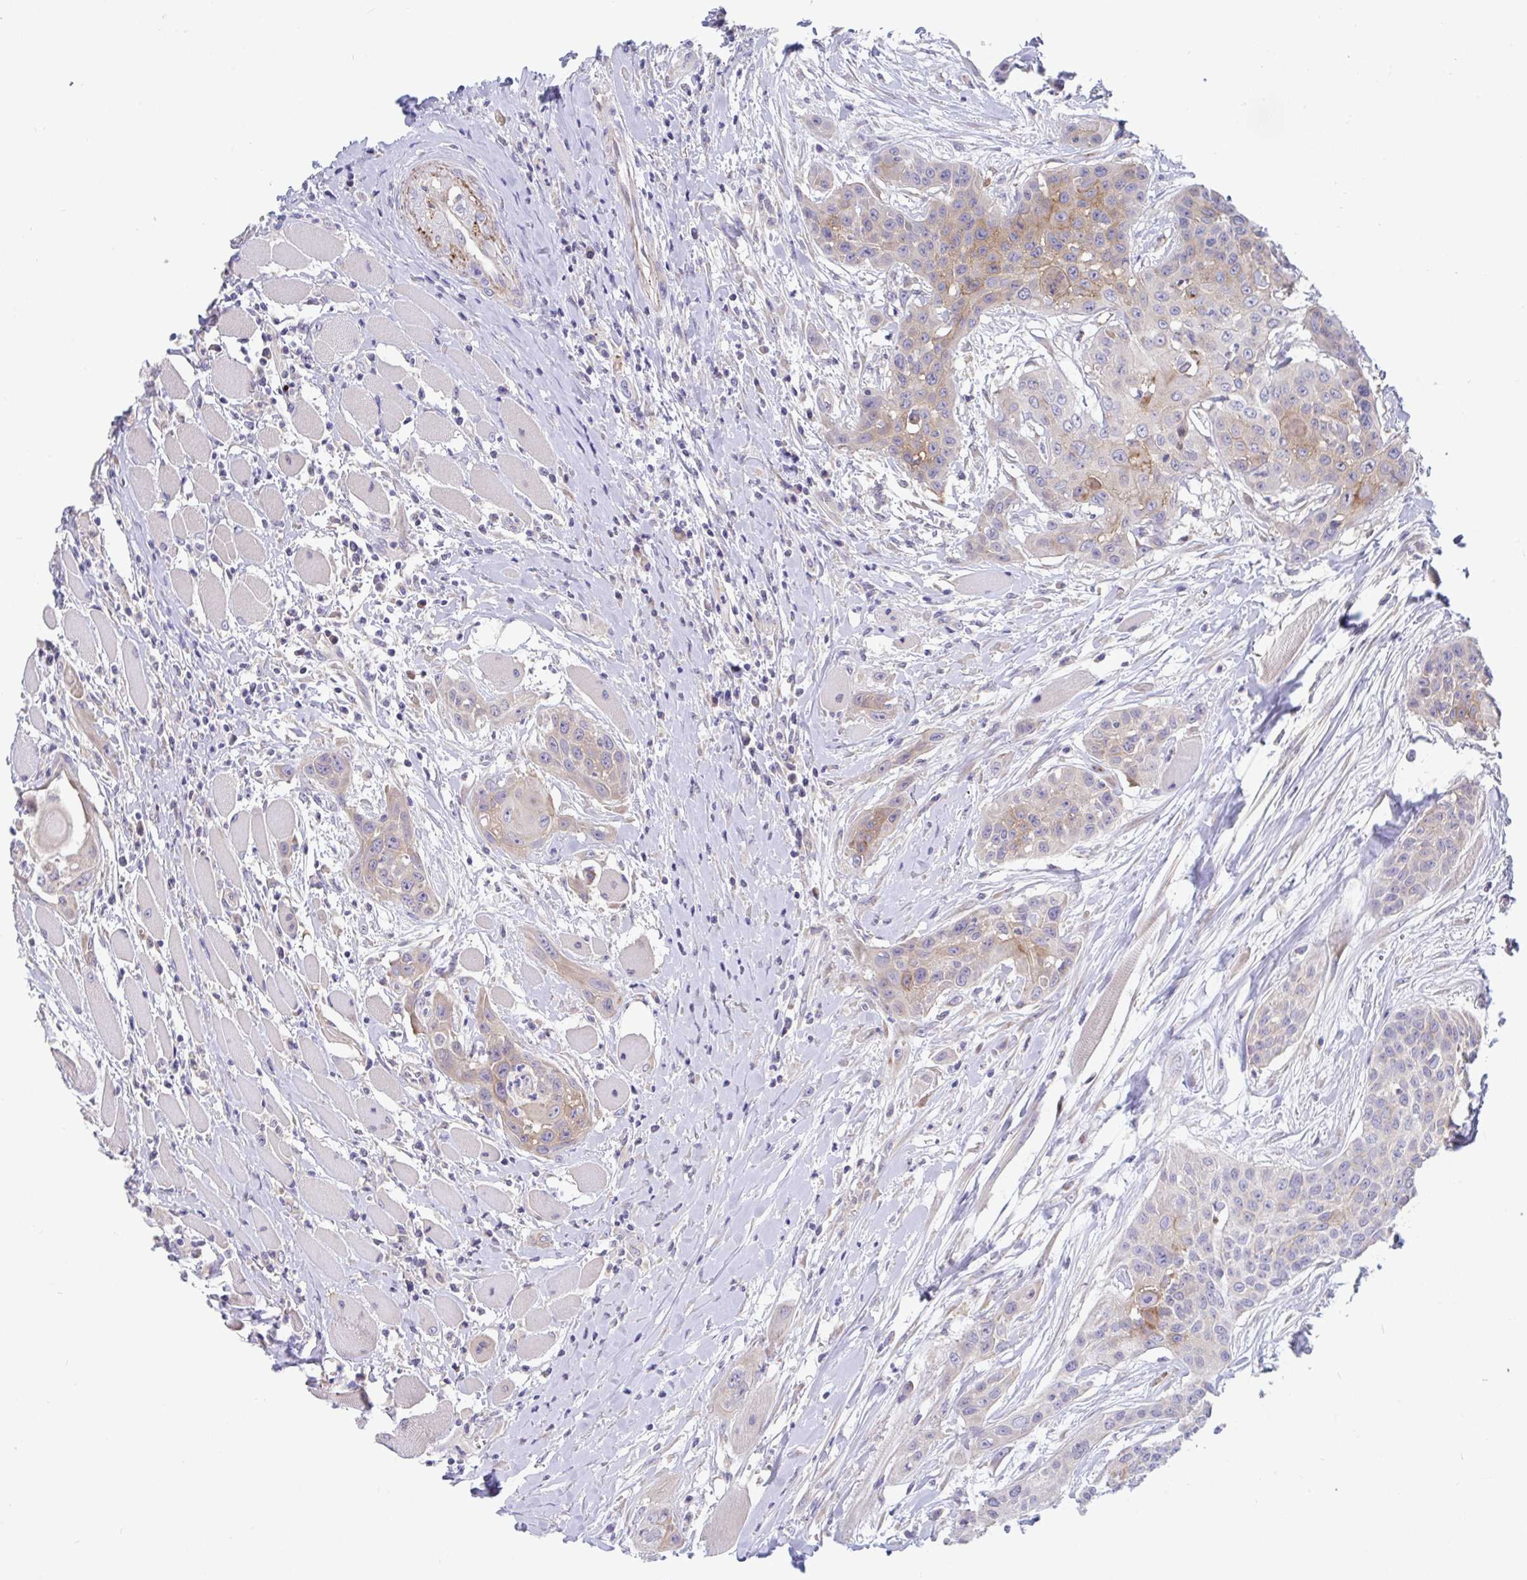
{"staining": {"intensity": "moderate", "quantity": "25%-75%", "location": "cytoplasmic/membranous"}, "tissue": "head and neck cancer", "cell_type": "Tumor cells", "image_type": "cancer", "snomed": [{"axis": "morphology", "description": "Squamous cell carcinoma, NOS"}, {"axis": "topography", "description": "Head-Neck"}], "caption": "A high-resolution image shows immunohistochemistry (IHC) staining of squamous cell carcinoma (head and neck), which exhibits moderate cytoplasmic/membranous staining in about 25%-75% of tumor cells.", "gene": "IL37", "patient": {"sex": "female", "age": 73}}